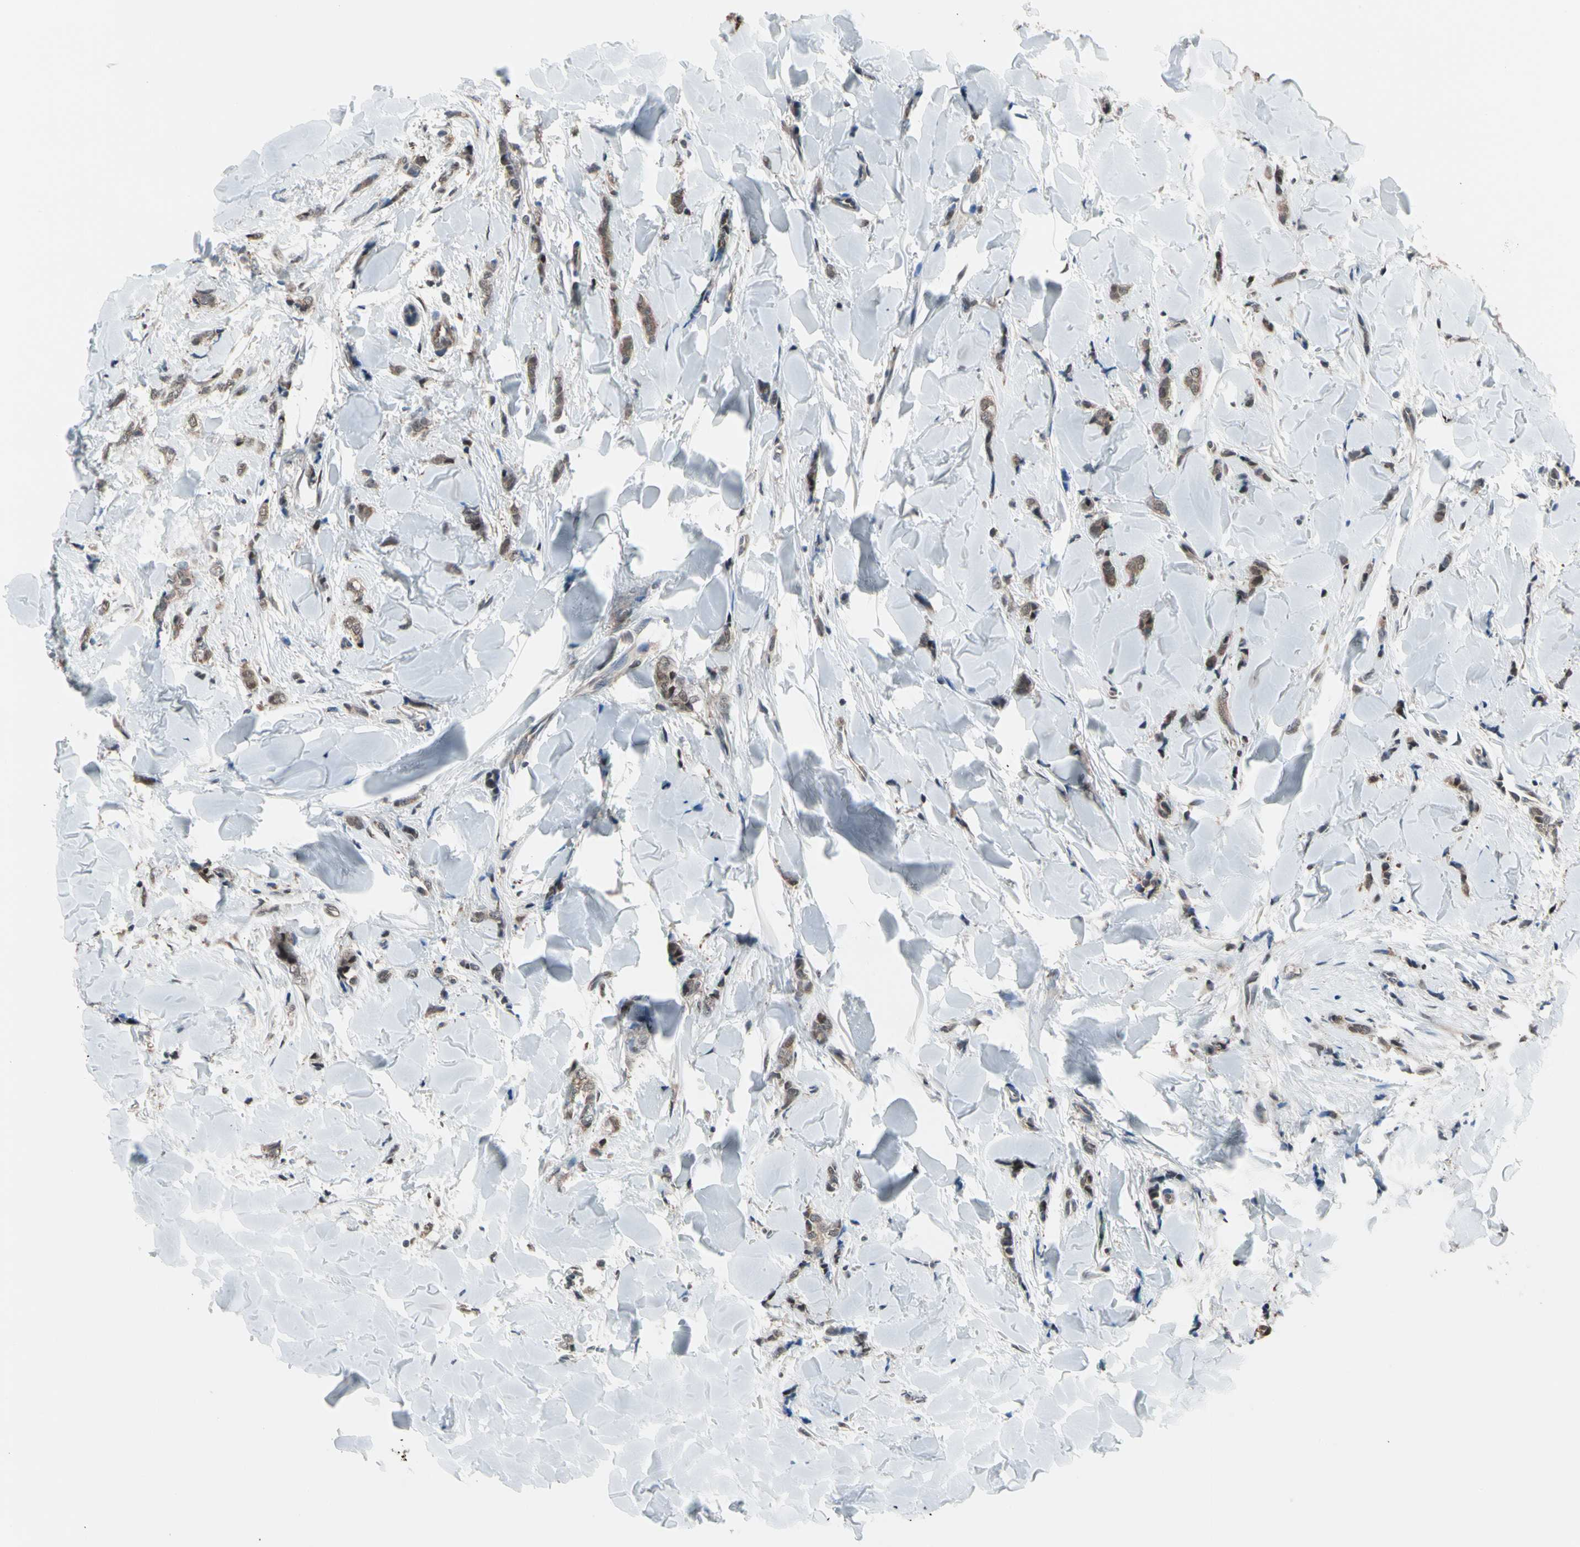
{"staining": {"intensity": "moderate", "quantity": ">75%", "location": "cytoplasmic/membranous"}, "tissue": "breast cancer", "cell_type": "Tumor cells", "image_type": "cancer", "snomed": [{"axis": "morphology", "description": "Lobular carcinoma"}, {"axis": "topography", "description": "Skin"}, {"axis": "topography", "description": "Breast"}], "caption": "This is an image of immunohistochemistry staining of lobular carcinoma (breast), which shows moderate positivity in the cytoplasmic/membranous of tumor cells.", "gene": "PSMA2", "patient": {"sex": "female", "age": 46}}